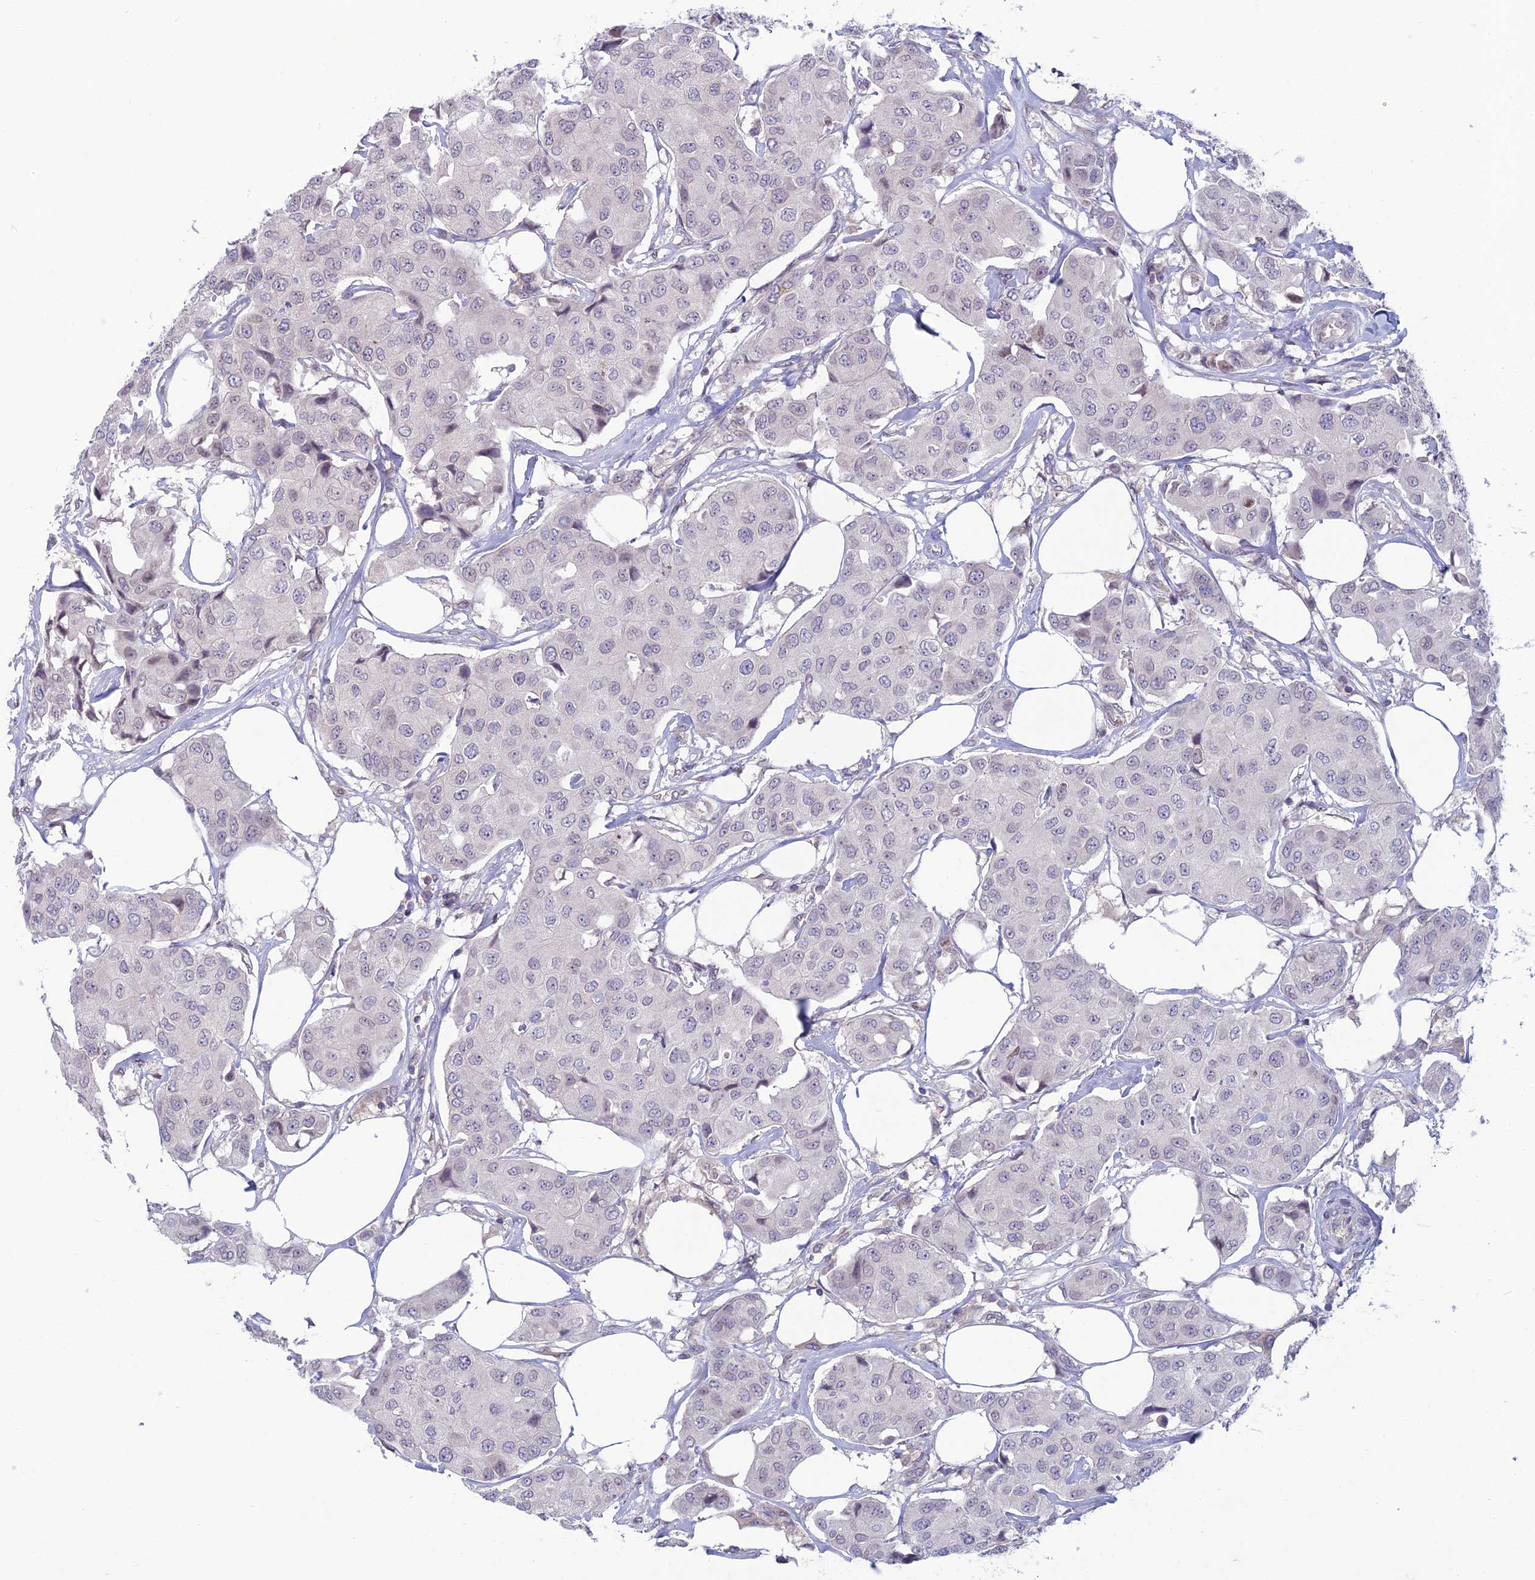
{"staining": {"intensity": "negative", "quantity": "none", "location": "none"}, "tissue": "breast cancer", "cell_type": "Tumor cells", "image_type": "cancer", "snomed": [{"axis": "morphology", "description": "Duct carcinoma"}, {"axis": "topography", "description": "Breast"}], "caption": "Breast cancer (intraductal carcinoma) stained for a protein using IHC demonstrates no positivity tumor cells.", "gene": "WDR46", "patient": {"sex": "female", "age": 80}}